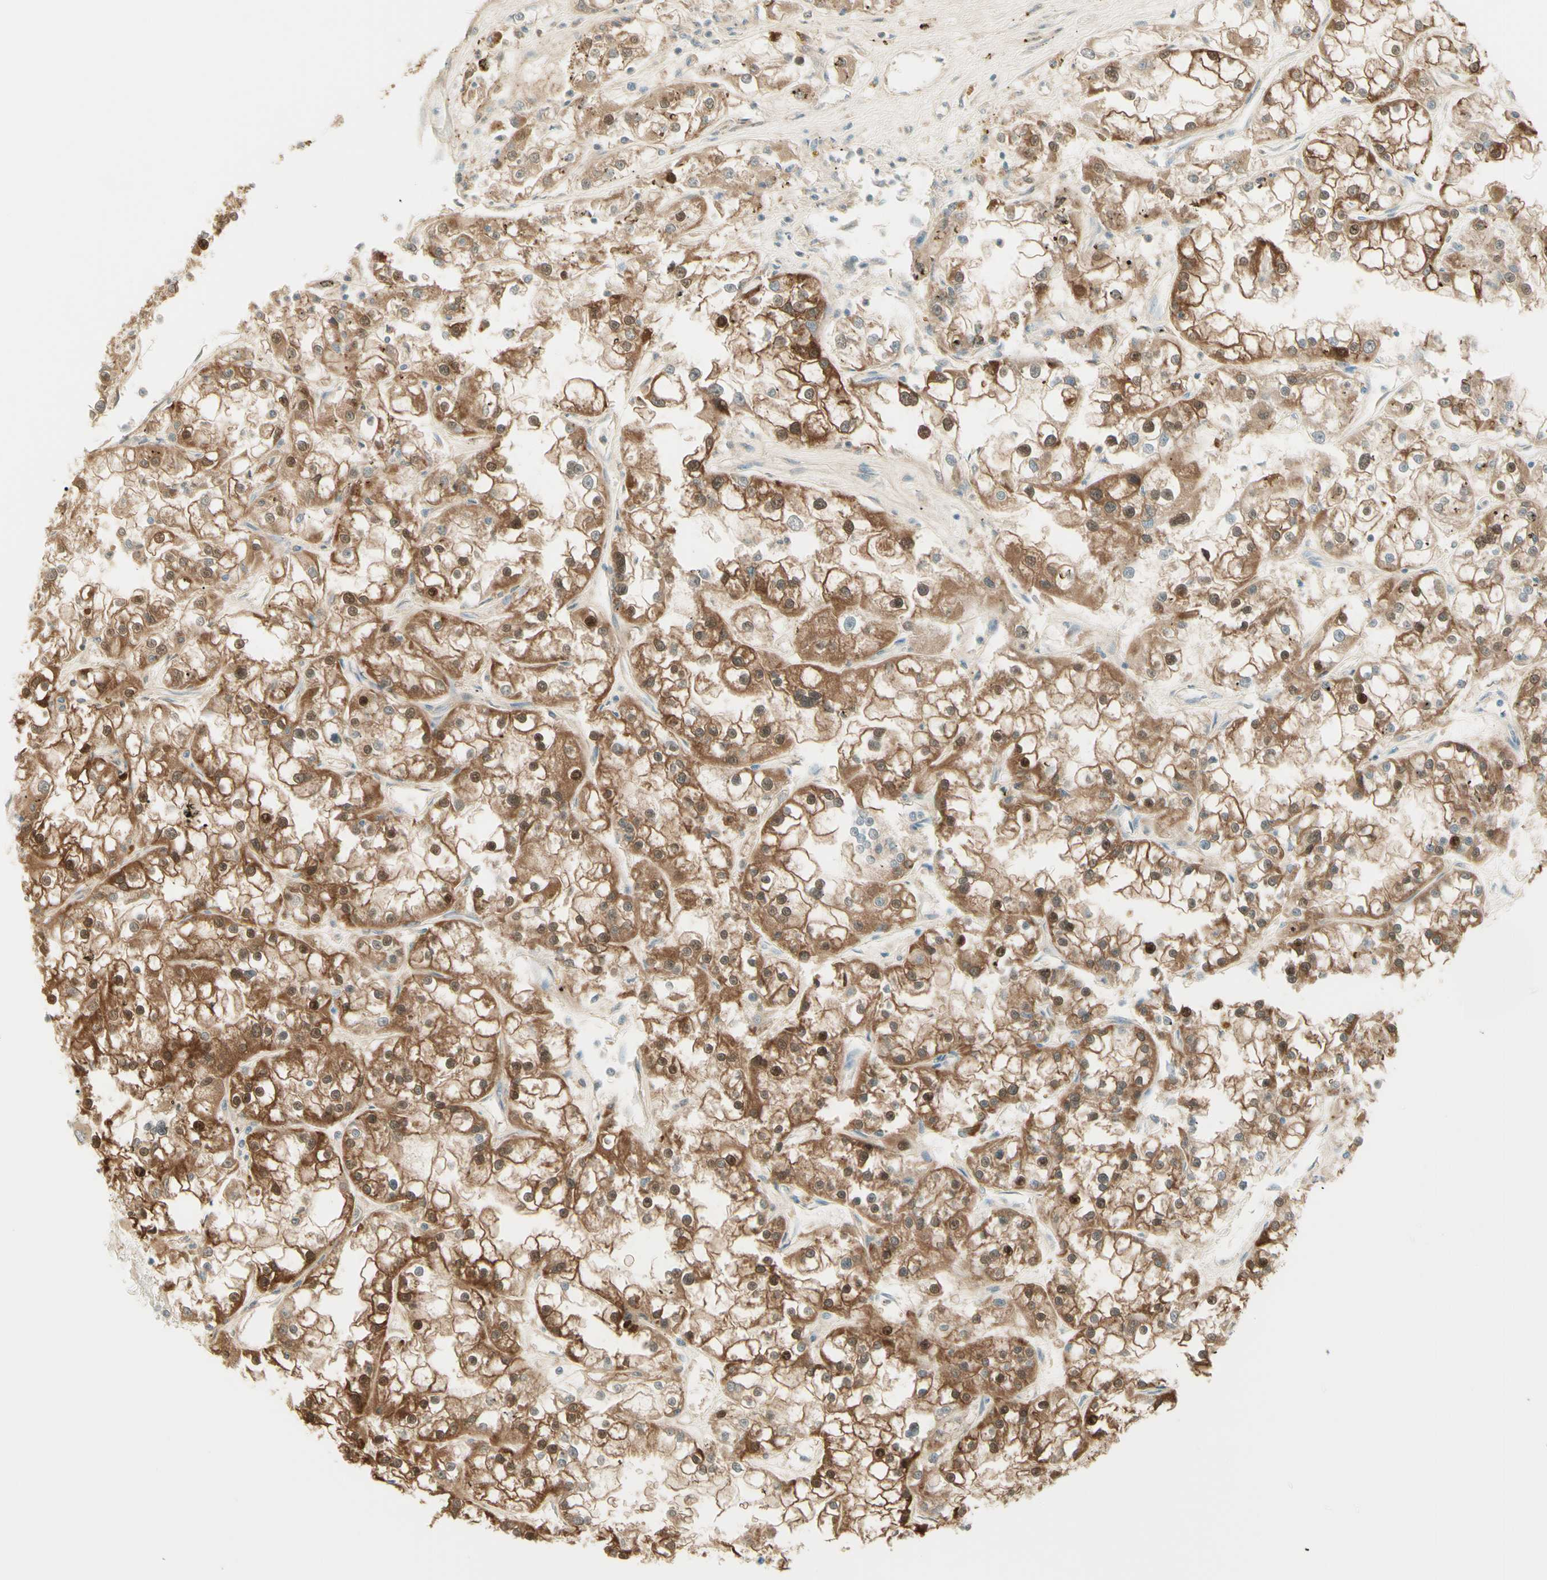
{"staining": {"intensity": "moderate", "quantity": ">75%", "location": "cytoplasmic/membranous"}, "tissue": "renal cancer", "cell_type": "Tumor cells", "image_type": "cancer", "snomed": [{"axis": "morphology", "description": "Adenocarcinoma, NOS"}, {"axis": "topography", "description": "Kidney"}], "caption": "Immunohistochemical staining of adenocarcinoma (renal) displays moderate cytoplasmic/membranous protein staining in approximately >75% of tumor cells. (DAB (3,3'-diaminobenzidine) IHC, brown staining for protein, blue staining for nuclei).", "gene": "PROM1", "patient": {"sex": "female", "age": 52}}